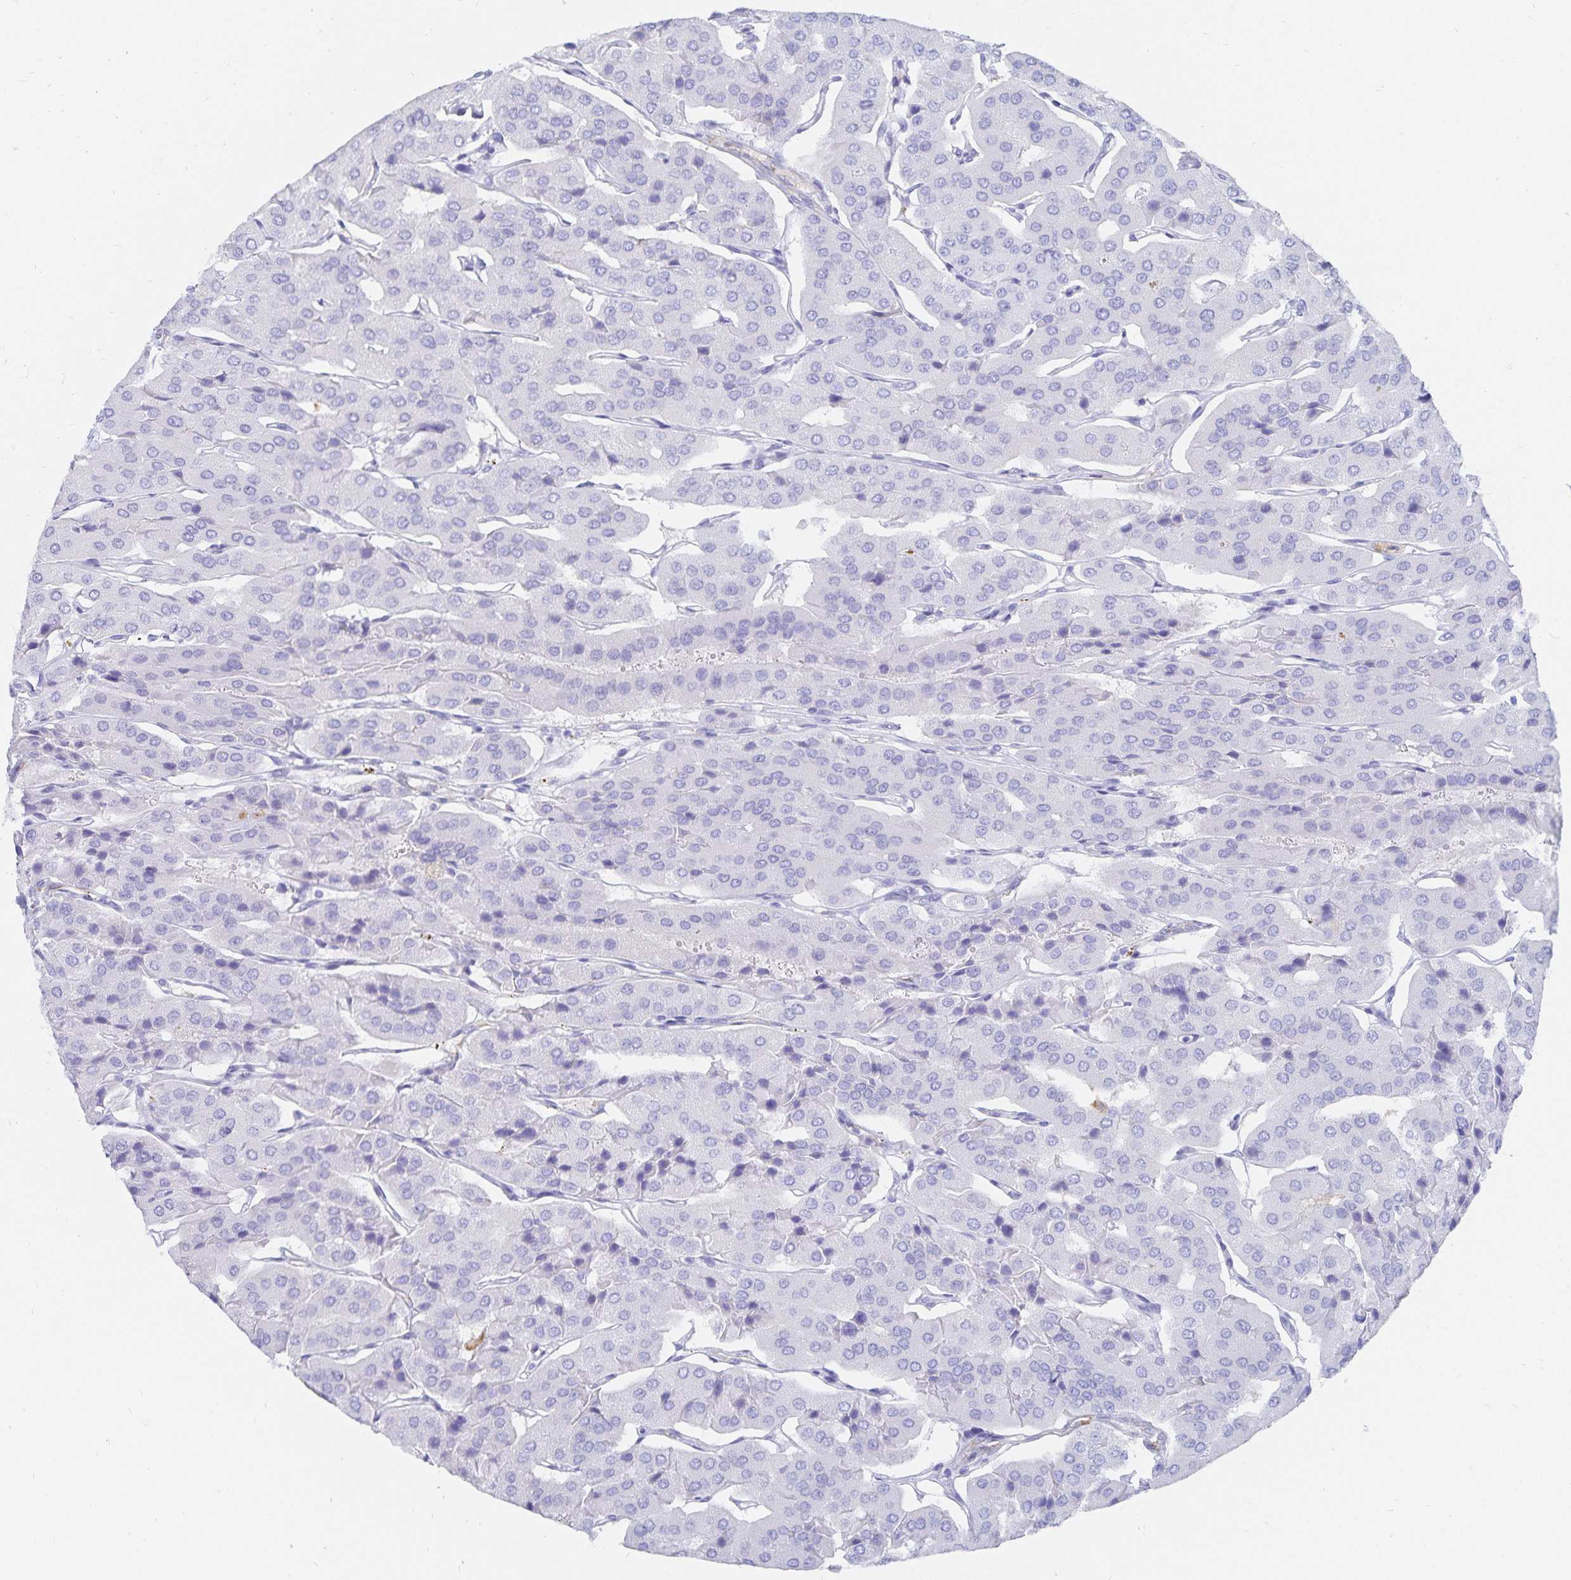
{"staining": {"intensity": "negative", "quantity": "none", "location": "none"}, "tissue": "parathyroid gland", "cell_type": "Glandular cells", "image_type": "normal", "snomed": [{"axis": "morphology", "description": "Normal tissue, NOS"}, {"axis": "morphology", "description": "Adenoma, NOS"}, {"axis": "topography", "description": "Parathyroid gland"}], "caption": "Immunohistochemical staining of benign parathyroid gland demonstrates no significant positivity in glandular cells. (DAB immunohistochemistry with hematoxylin counter stain).", "gene": "INSL5", "patient": {"sex": "female", "age": 86}}